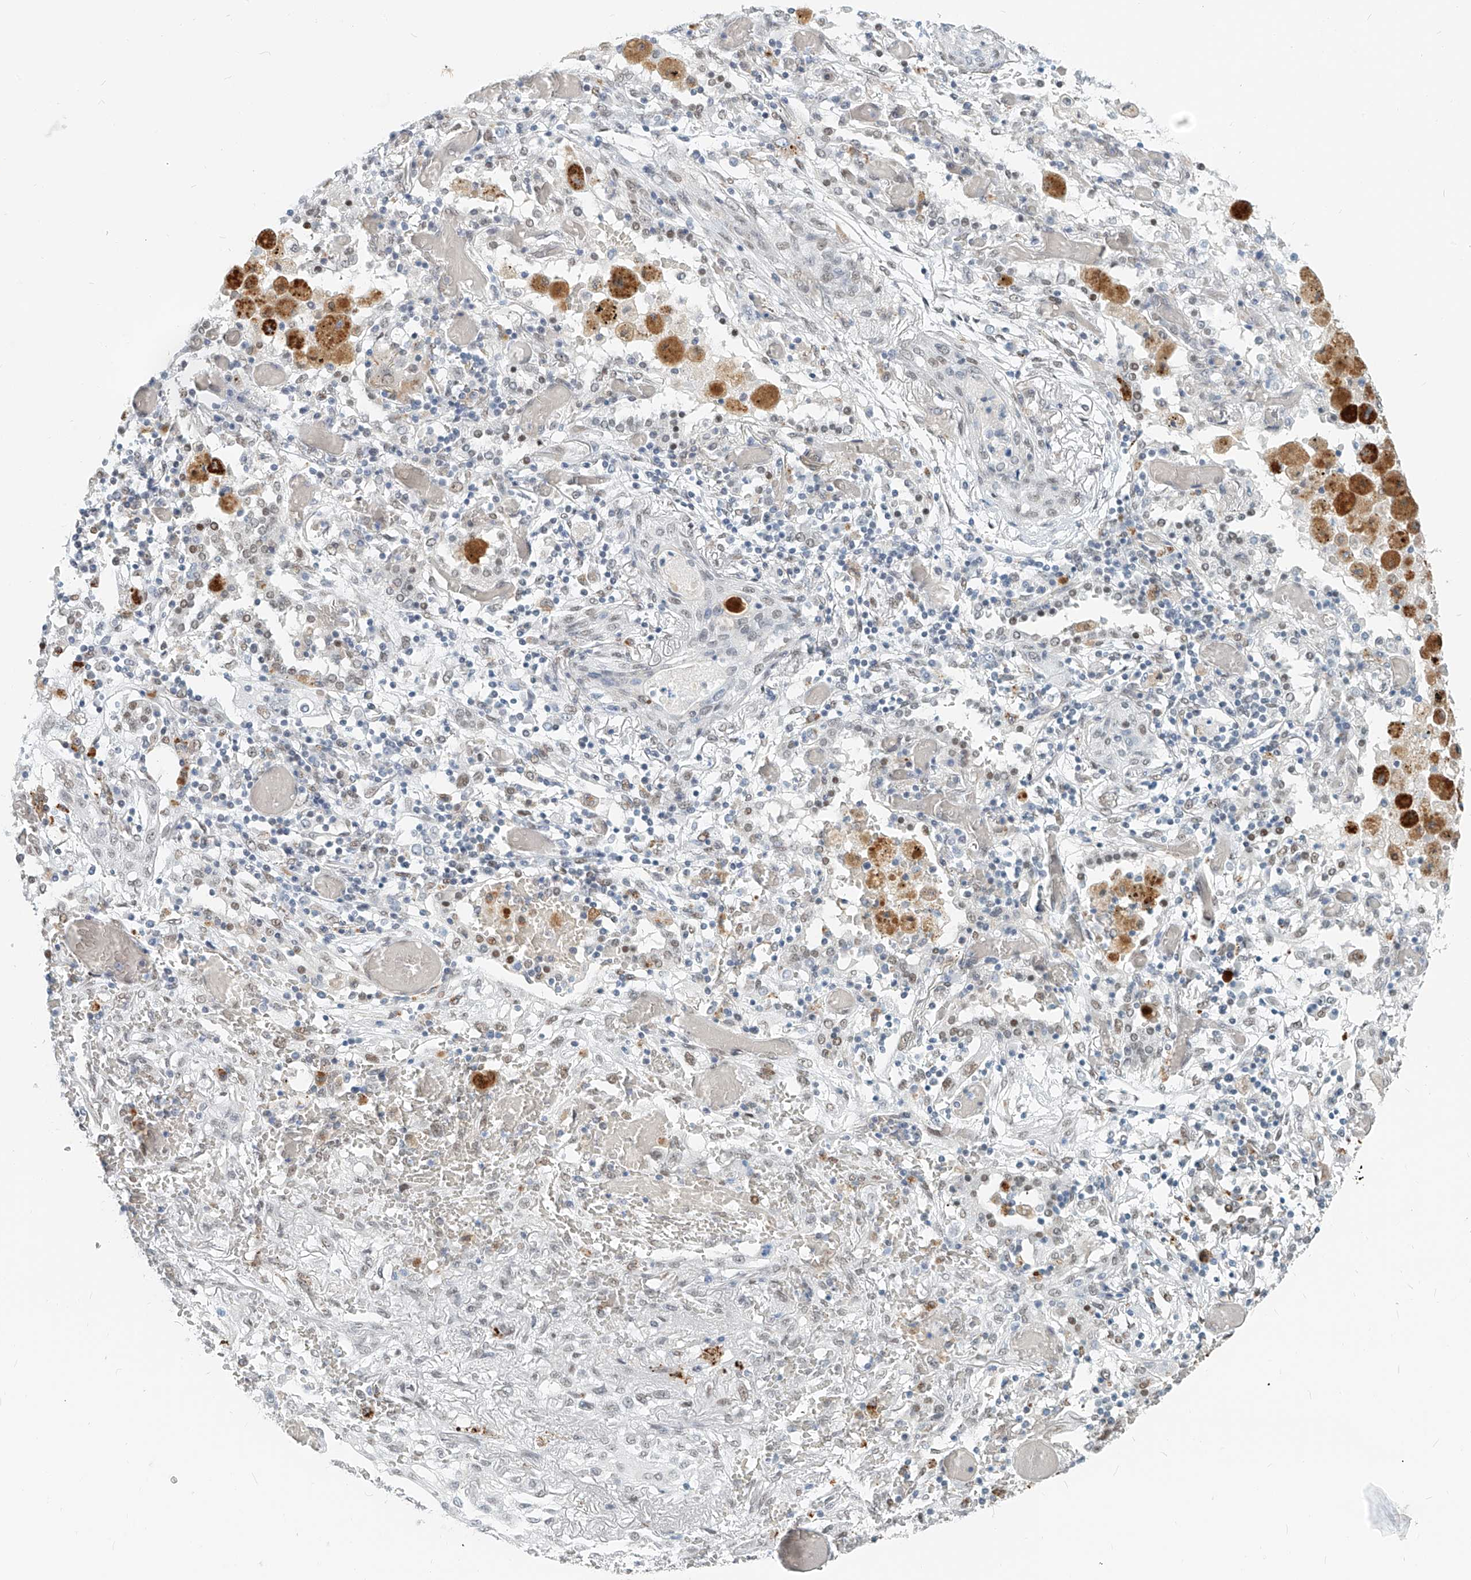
{"staining": {"intensity": "weak", "quantity": "<25%", "location": "nuclear"}, "tissue": "lung cancer", "cell_type": "Tumor cells", "image_type": "cancer", "snomed": [{"axis": "morphology", "description": "Squamous cell carcinoma, NOS"}, {"axis": "topography", "description": "Lung"}], "caption": "Immunohistochemistry image of lung cancer (squamous cell carcinoma) stained for a protein (brown), which exhibits no expression in tumor cells. (DAB (3,3'-diaminobenzidine) IHC visualized using brightfield microscopy, high magnification).", "gene": "SASH1", "patient": {"sex": "female", "age": 47}}